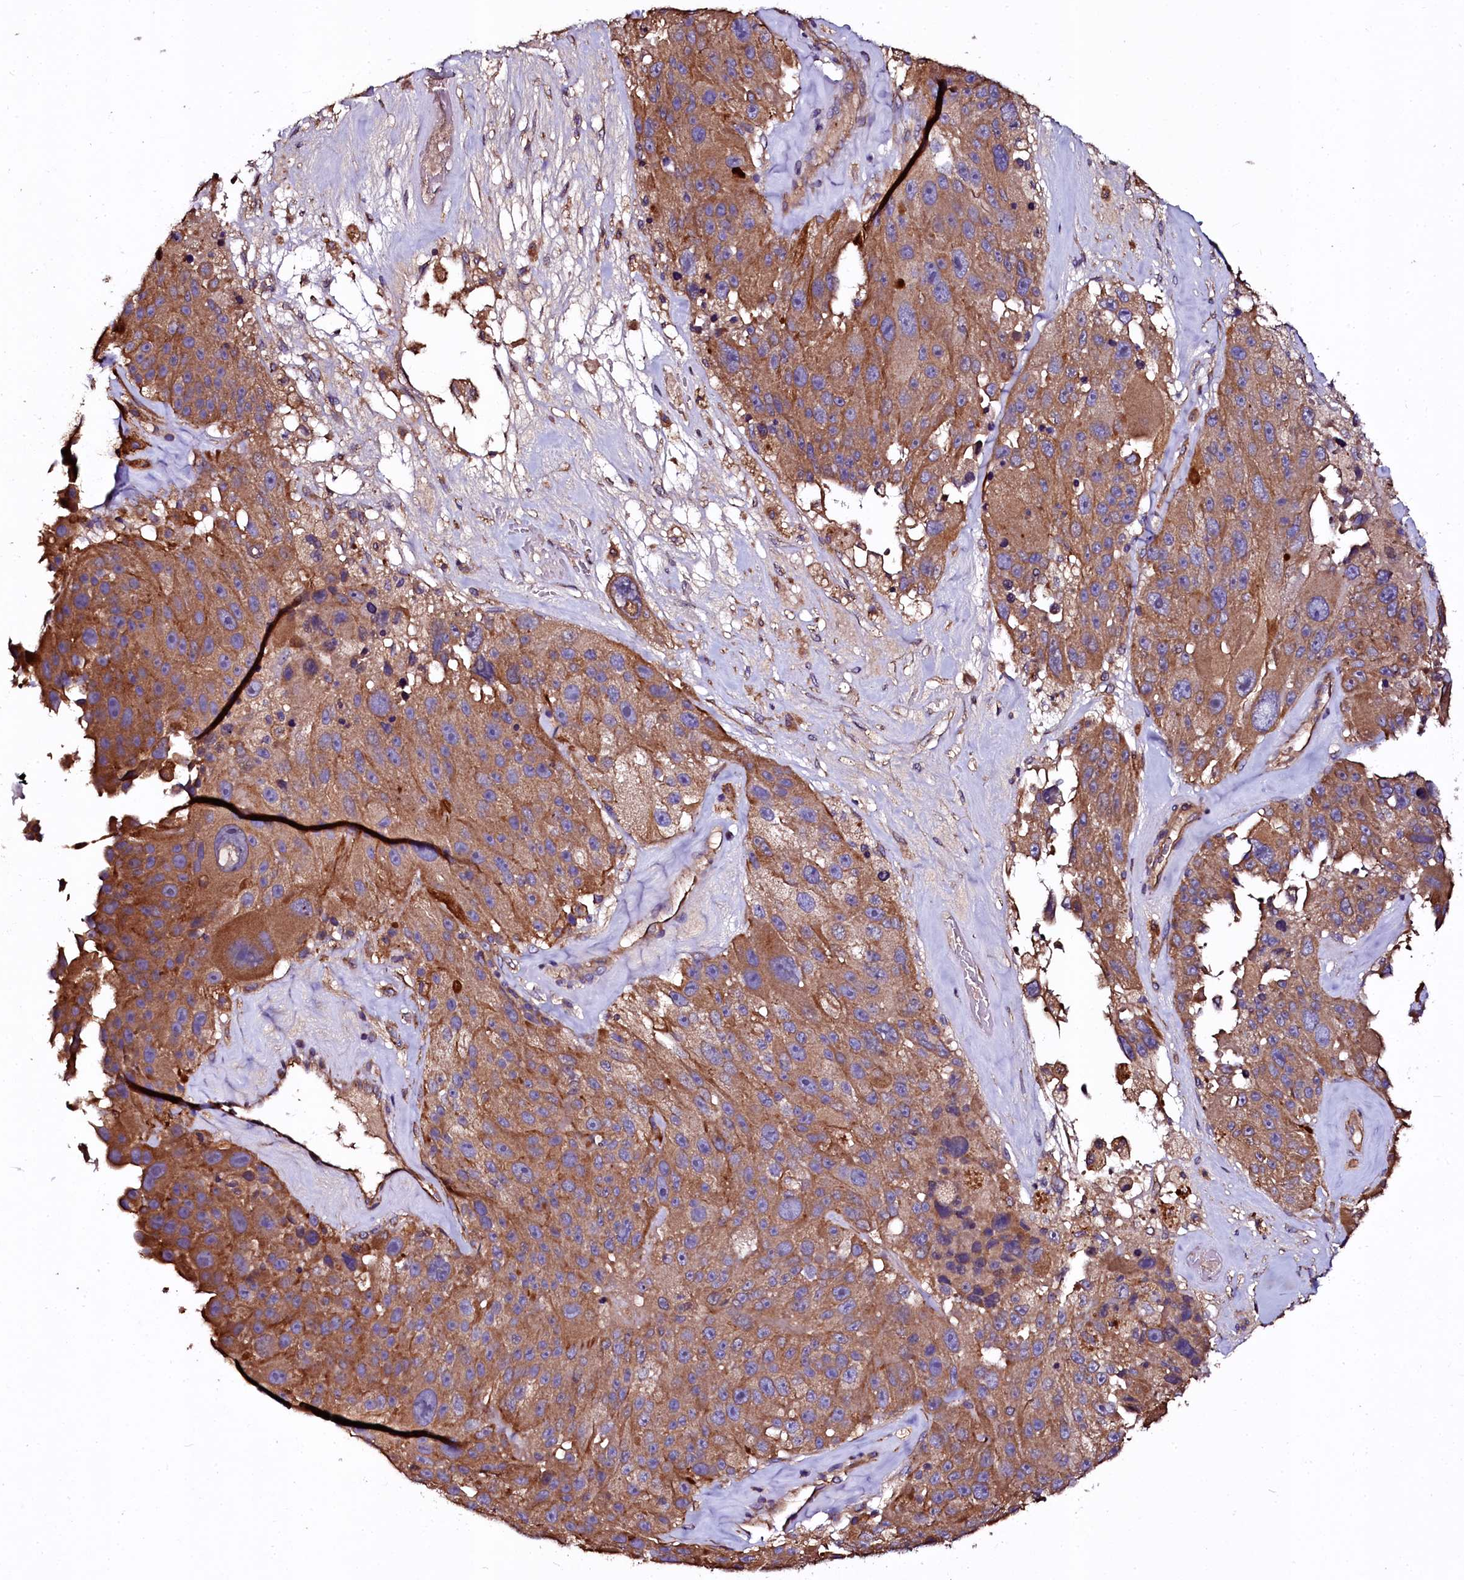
{"staining": {"intensity": "moderate", "quantity": ">75%", "location": "cytoplasmic/membranous"}, "tissue": "melanoma", "cell_type": "Tumor cells", "image_type": "cancer", "snomed": [{"axis": "morphology", "description": "Malignant melanoma, Metastatic site"}, {"axis": "topography", "description": "Lymph node"}], "caption": "Immunohistochemistry image of neoplastic tissue: human malignant melanoma (metastatic site) stained using immunohistochemistry (IHC) demonstrates medium levels of moderate protein expression localized specifically in the cytoplasmic/membranous of tumor cells, appearing as a cytoplasmic/membranous brown color.", "gene": "APPL2", "patient": {"sex": "male", "age": 62}}